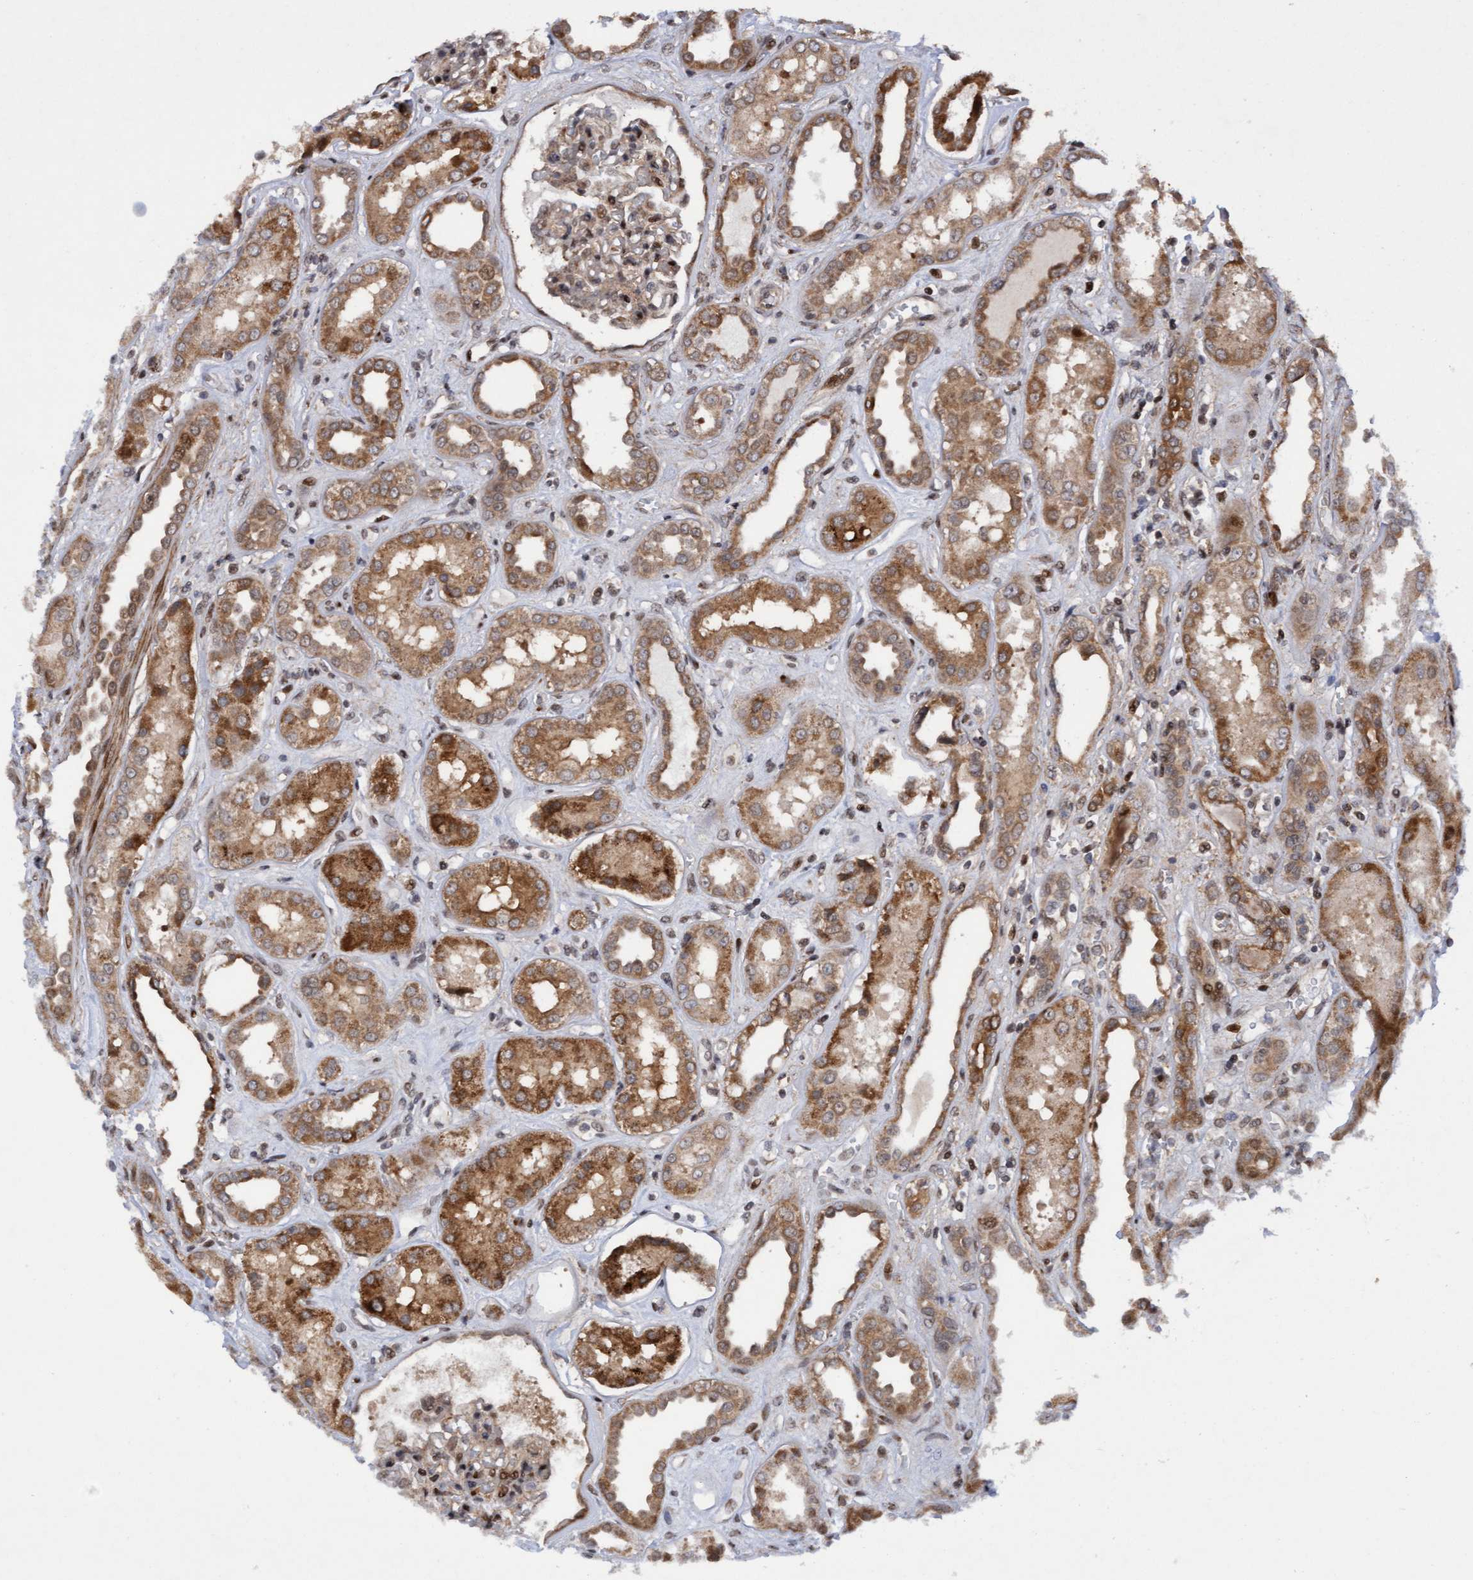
{"staining": {"intensity": "weak", "quantity": ">75%", "location": "cytoplasmic/membranous,nuclear"}, "tissue": "kidney", "cell_type": "Cells in glomeruli", "image_type": "normal", "snomed": [{"axis": "morphology", "description": "Normal tissue, NOS"}, {"axis": "topography", "description": "Kidney"}], "caption": "Immunohistochemical staining of normal human kidney shows >75% levels of weak cytoplasmic/membranous,nuclear protein expression in about >75% of cells in glomeruli. The staining was performed using DAB to visualize the protein expression in brown, while the nuclei were stained in blue with hematoxylin (Magnification: 20x).", "gene": "ITFG1", "patient": {"sex": "male", "age": 59}}